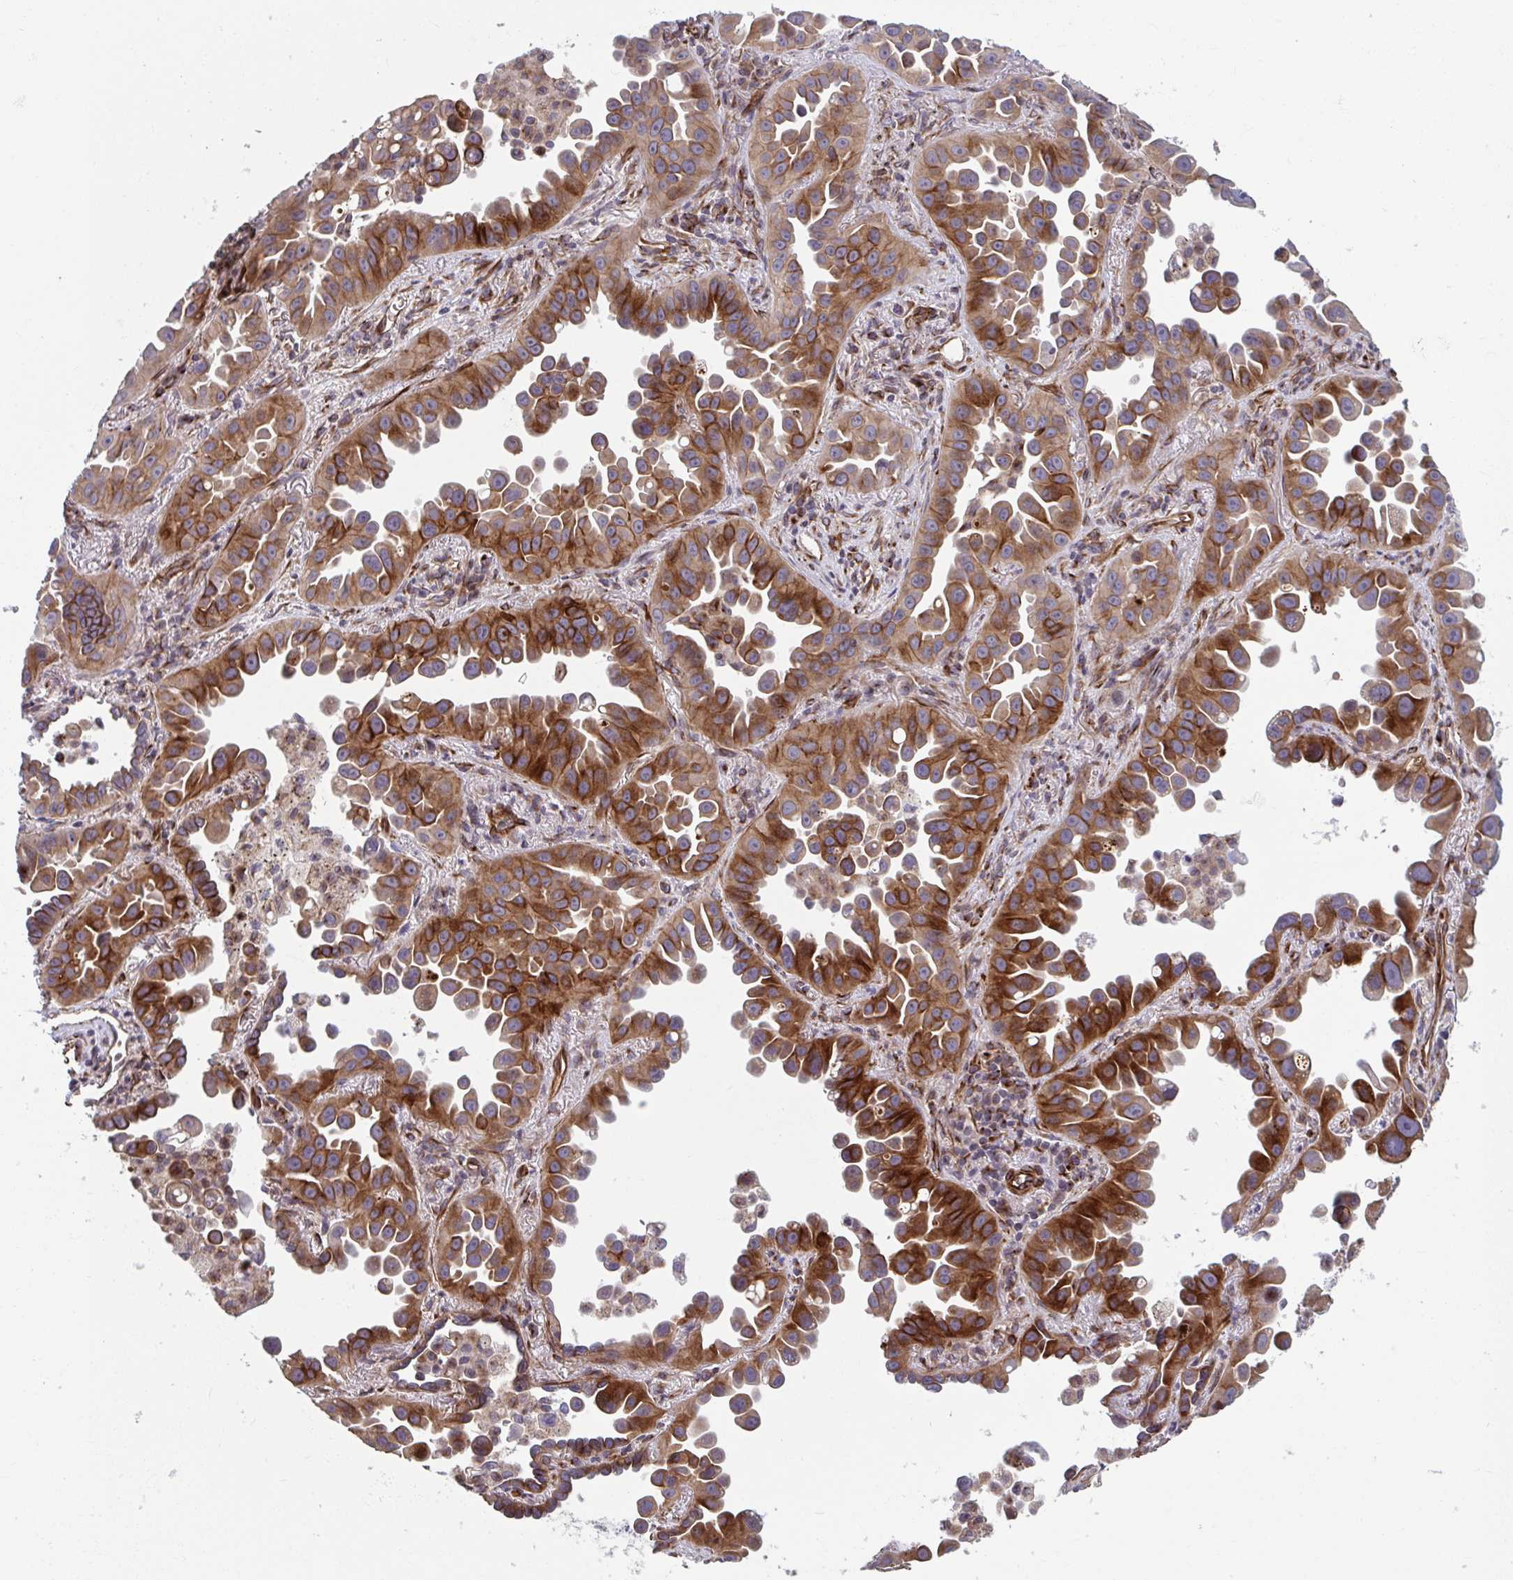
{"staining": {"intensity": "strong", "quantity": ">75%", "location": "cytoplasmic/membranous"}, "tissue": "lung cancer", "cell_type": "Tumor cells", "image_type": "cancer", "snomed": [{"axis": "morphology", "description": "Adenocarcinoma, NOS"}, {"axis": "topography", "description": "Lung"}], "caption": "High-magnification brightfield microscopy of lung adenocarcinoma stained with DAB (brown) and counterstained with hematoxylin (blue). tumor cells exhibit strong cytoplasmic/membranous staining is seen in about>75% of cells.", "gene": "TNFSF10", "patient": {"sex": "male", "age": 68}}